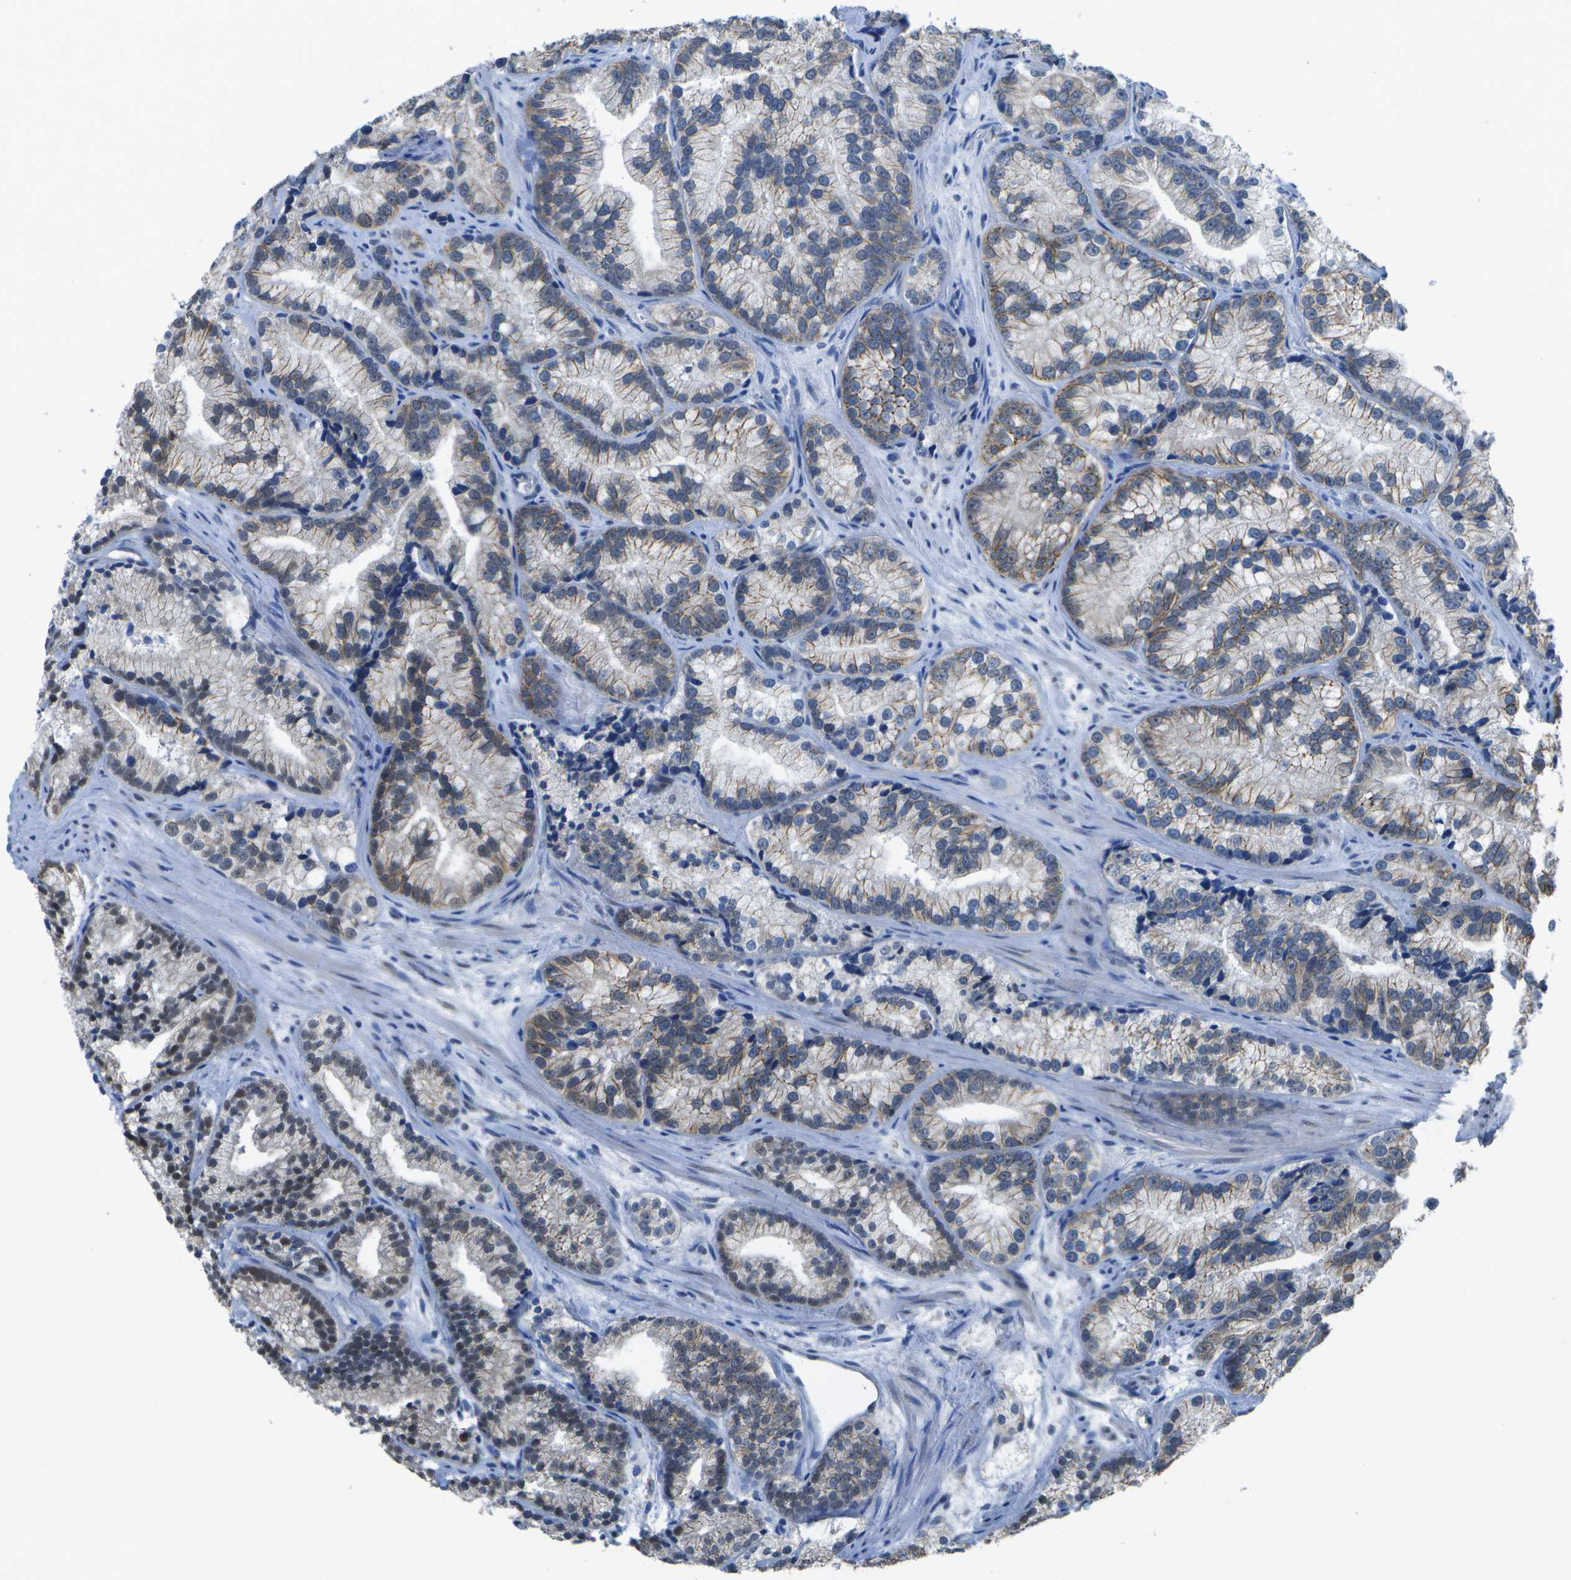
{"staining": {"intensity": "weak", "quantity": "25%-75%", "location": "cytoplasmic/membranous,nuclear"}, "tissue": "prostate cancer", "cell_type": "Tumor cells", "image_type": "cancer", "snomed": [{"axis": "morphology", "description": "Adenocarcinoma, Low grade"}, {"axis": "topography", "description": "Prostate"}], "caption": "Prostate cancer stained for a protein (brown) reveals weak cytoplasmic/membranous and nuclear positive positivity in about 25%-75% of tumor cells.", "gene": "DSE", "patient": {"sex": "male", "age": 89}}